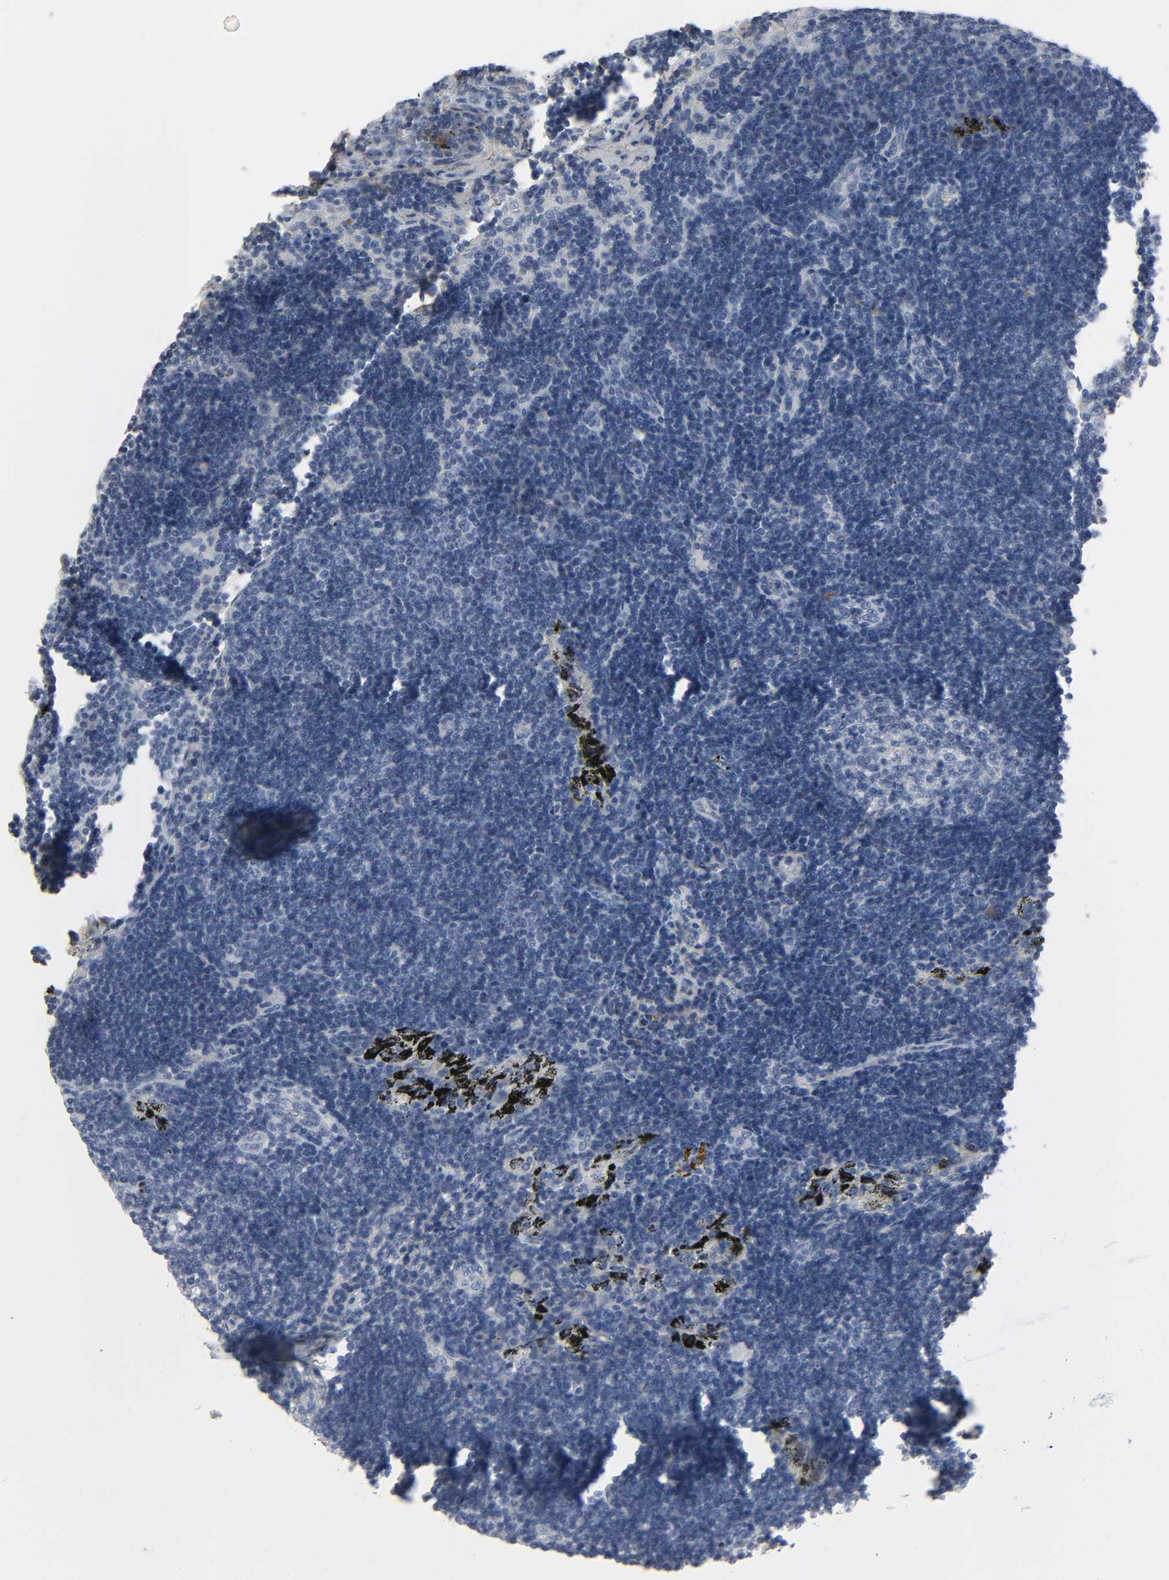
{"staining": {"intensity": "negative", "quantity": "none", "location": "none"}, "tissue": "lymph node", "cell_type": "Germinal center cells", "image_type": "normal", "snomed": [{"axis": "morphology", "description": "Normal tissue, NOS"}, {"axis": "morphology", "description": "Squamous cell carcinoma, metastatic, NOS"}, {"axis": "topography", "description": "Lymph node"}], "caption": "This is an IHC micrograph of normal lymph node. There is no expression in germinal center cells.", "gene": "FBLN5", "patient": {"sex": "female", "age": 53}}